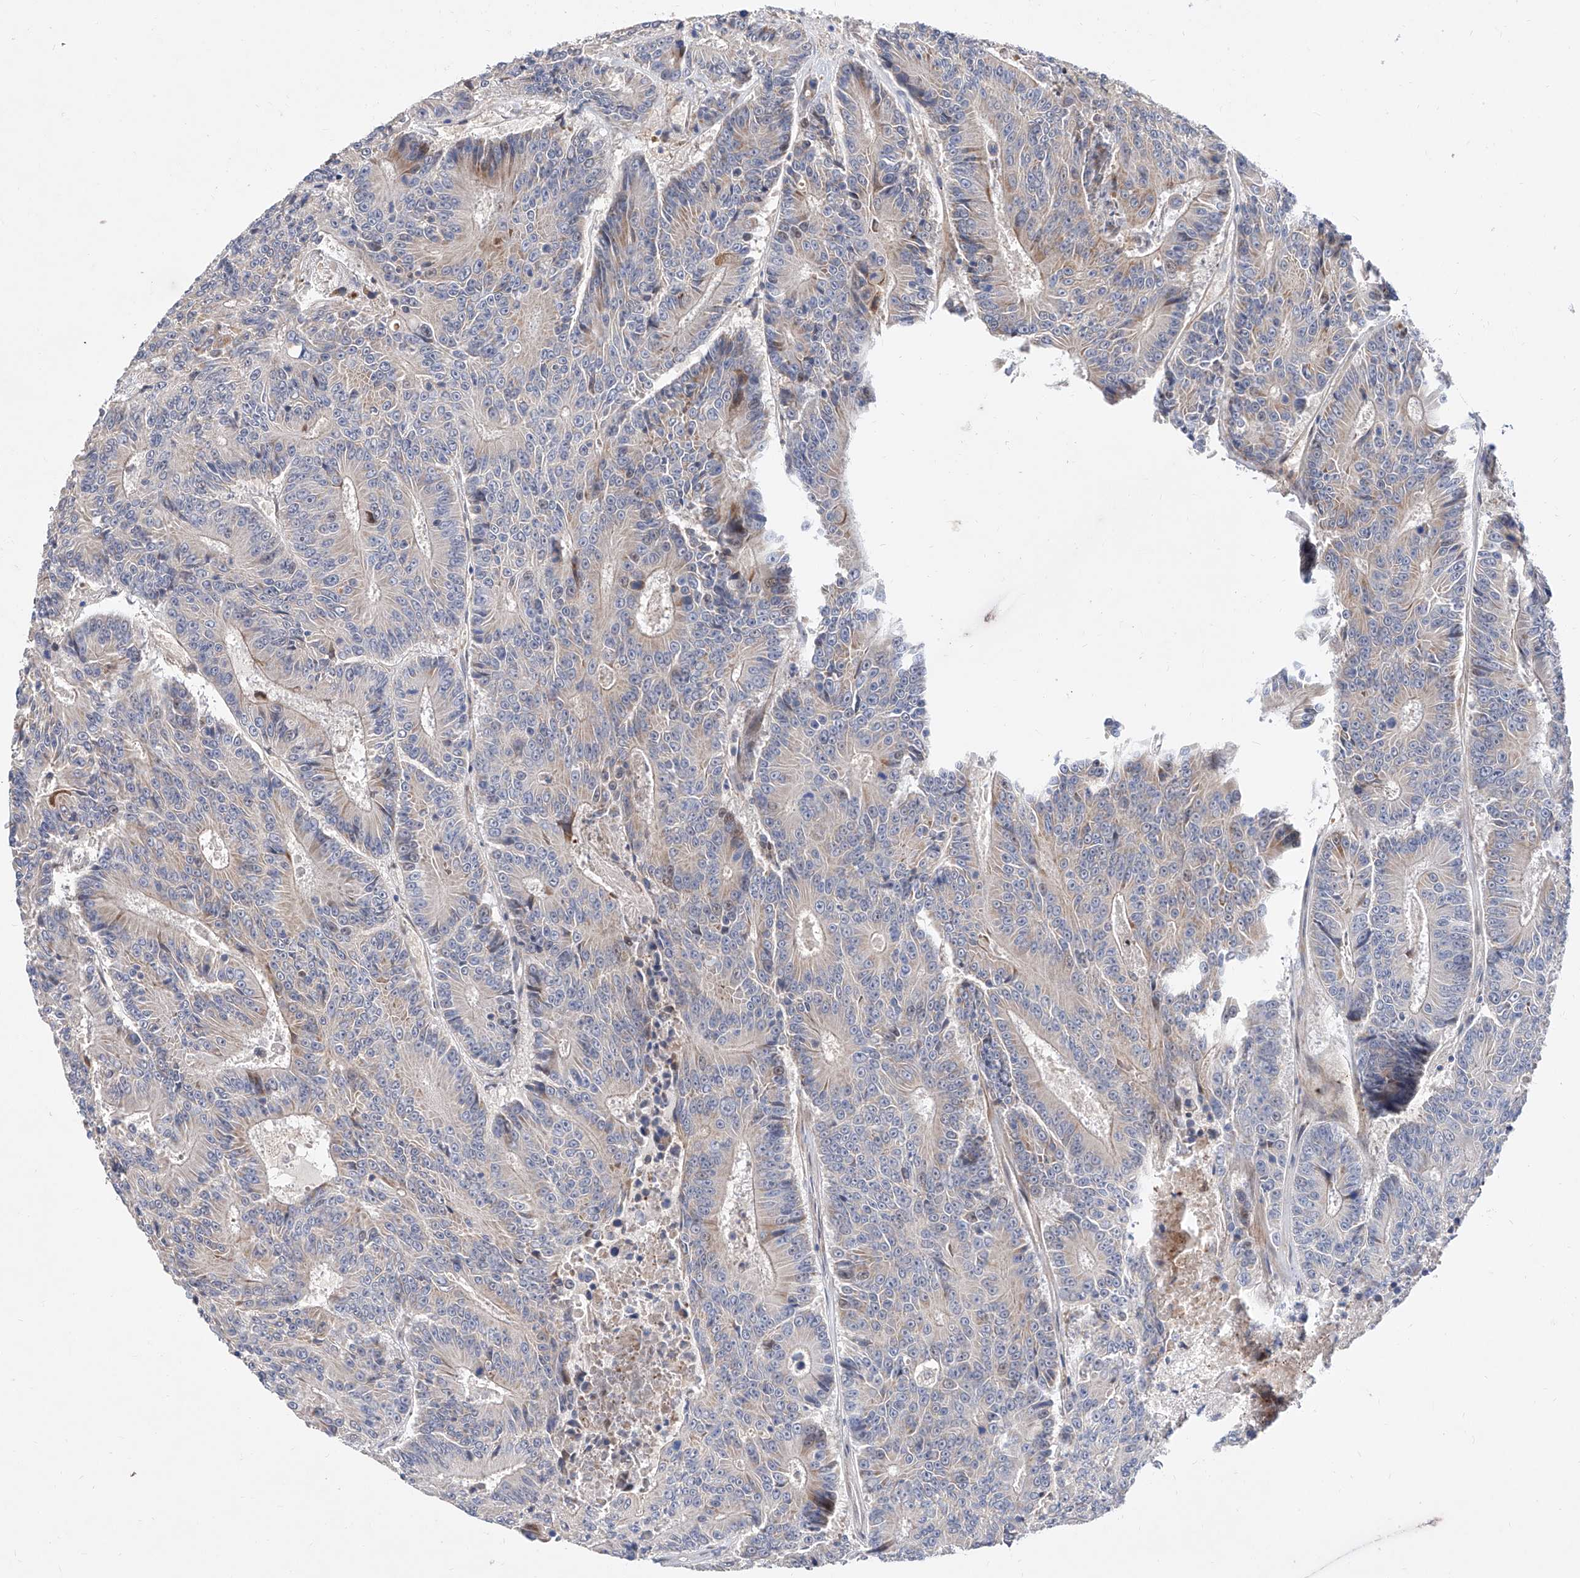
{"staining": {"intensity": "negative", "quantity": "none", "location": "none"}, "tissue": "colorectal cancer", "cell_type": "Tumor cells", "image_type": "cancer", "snomed": [{"axis": "morphology", "description": "Adenocarcinoma, NOS"}, {"axis": "topography", "description": "Colon"}], "caption": "High power microscopy micrograph of an IHC photomicrograph of adenocarcinoma (colorectal), revealing no significant expression in tumor cells. The staining is performed using DAB brown chromogen with nuclei counter-stained in using hematoxylin.", "gene": "FUCA2", "patient": {"sex": "male", "age": 83}}